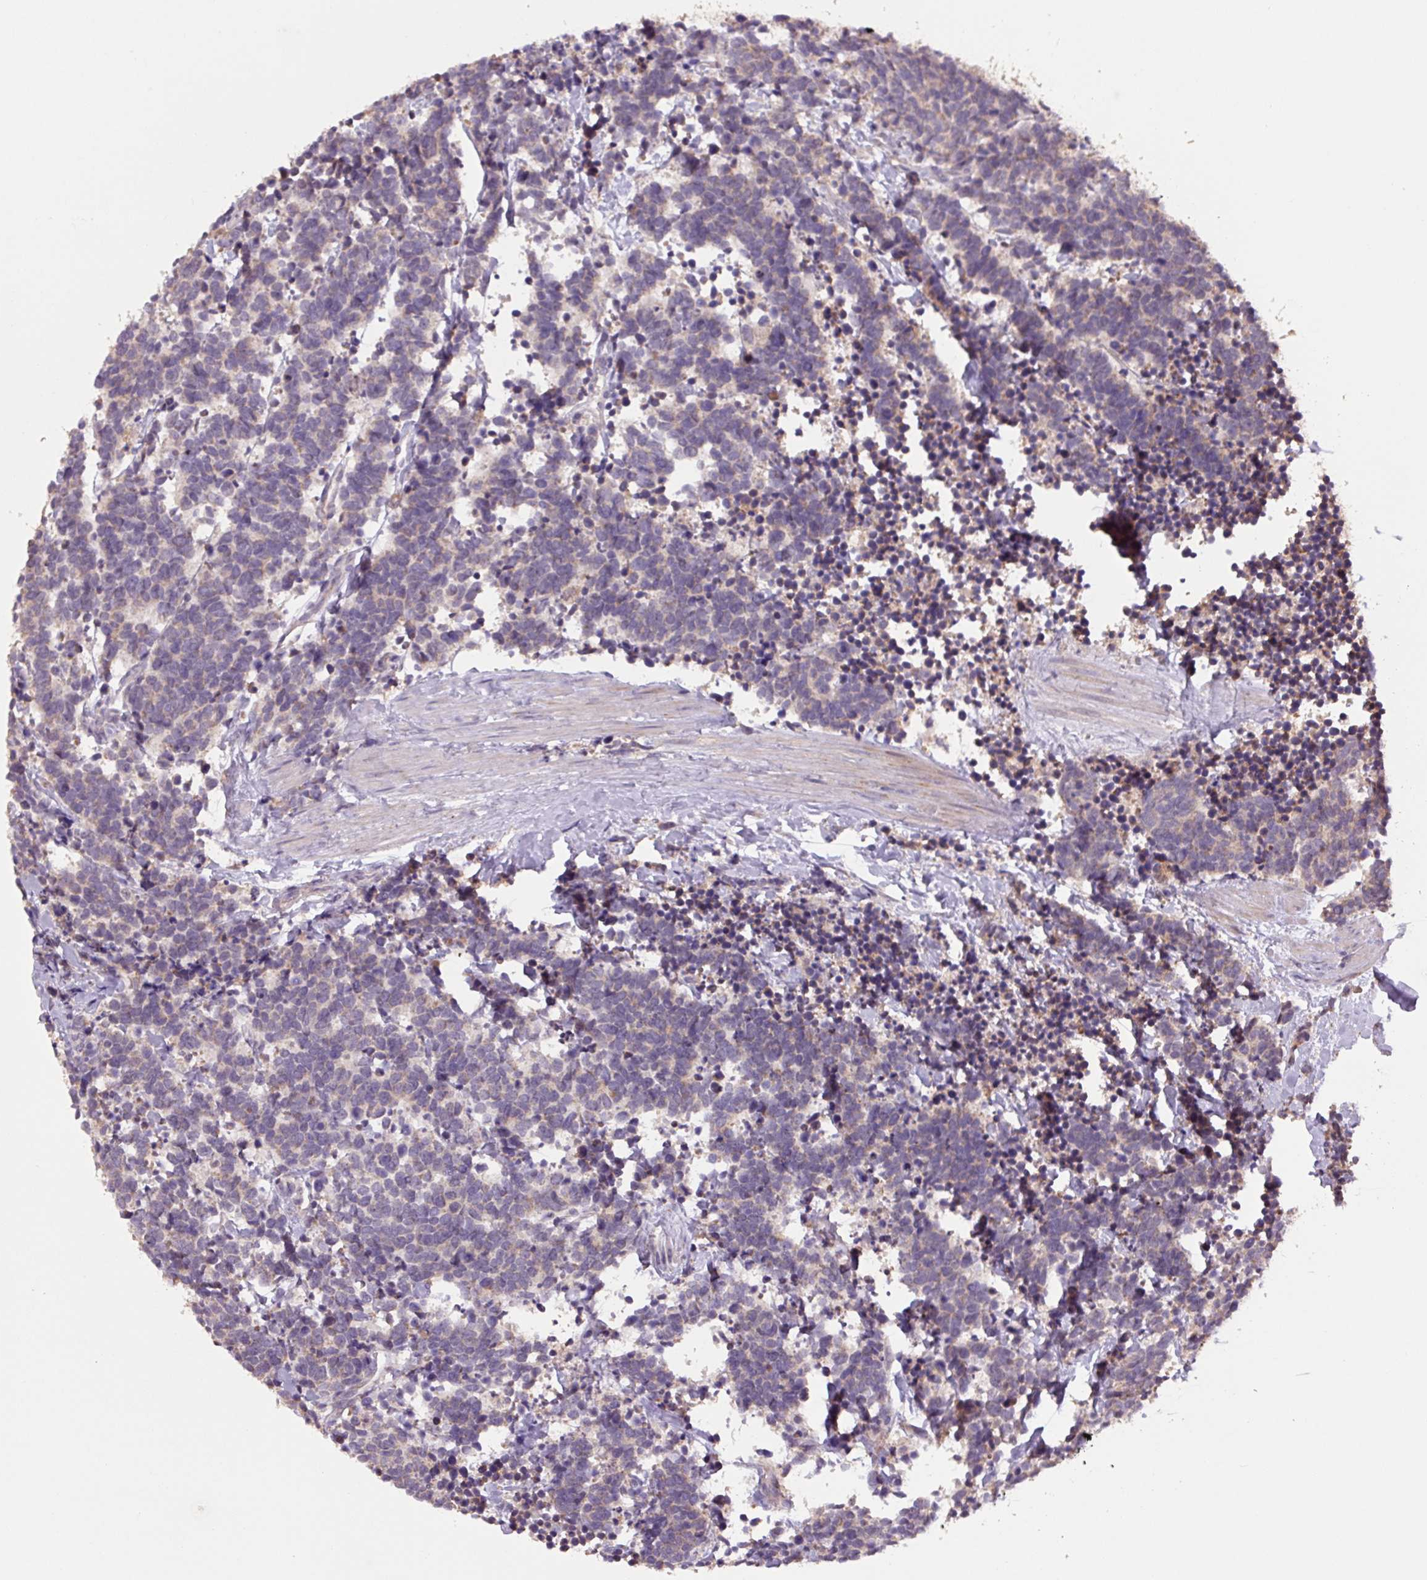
{"staining": {"intensity": "weak", "quantity": "<25%", "location": "cytoplasmic/membranous"}, "tissue": "carcinoid", "cell_type": "Tumor cells", "image_type": "cancer", "snomed": [{"axis": "morphology", "description": "Carcinoma, NOS"}, {"axis": "morphology", "description": "Carcinoid, malignant, NOS"}, {"axis": "topography", "description": "Prostate"}], "caption": "Immunohistochemistry photomicrograph of human carcinoma stained for a protein (brown), which displays no positivity in tumor cells.", "gene": "TMEM160", "patient": {"sex": "male", "age": 57}}